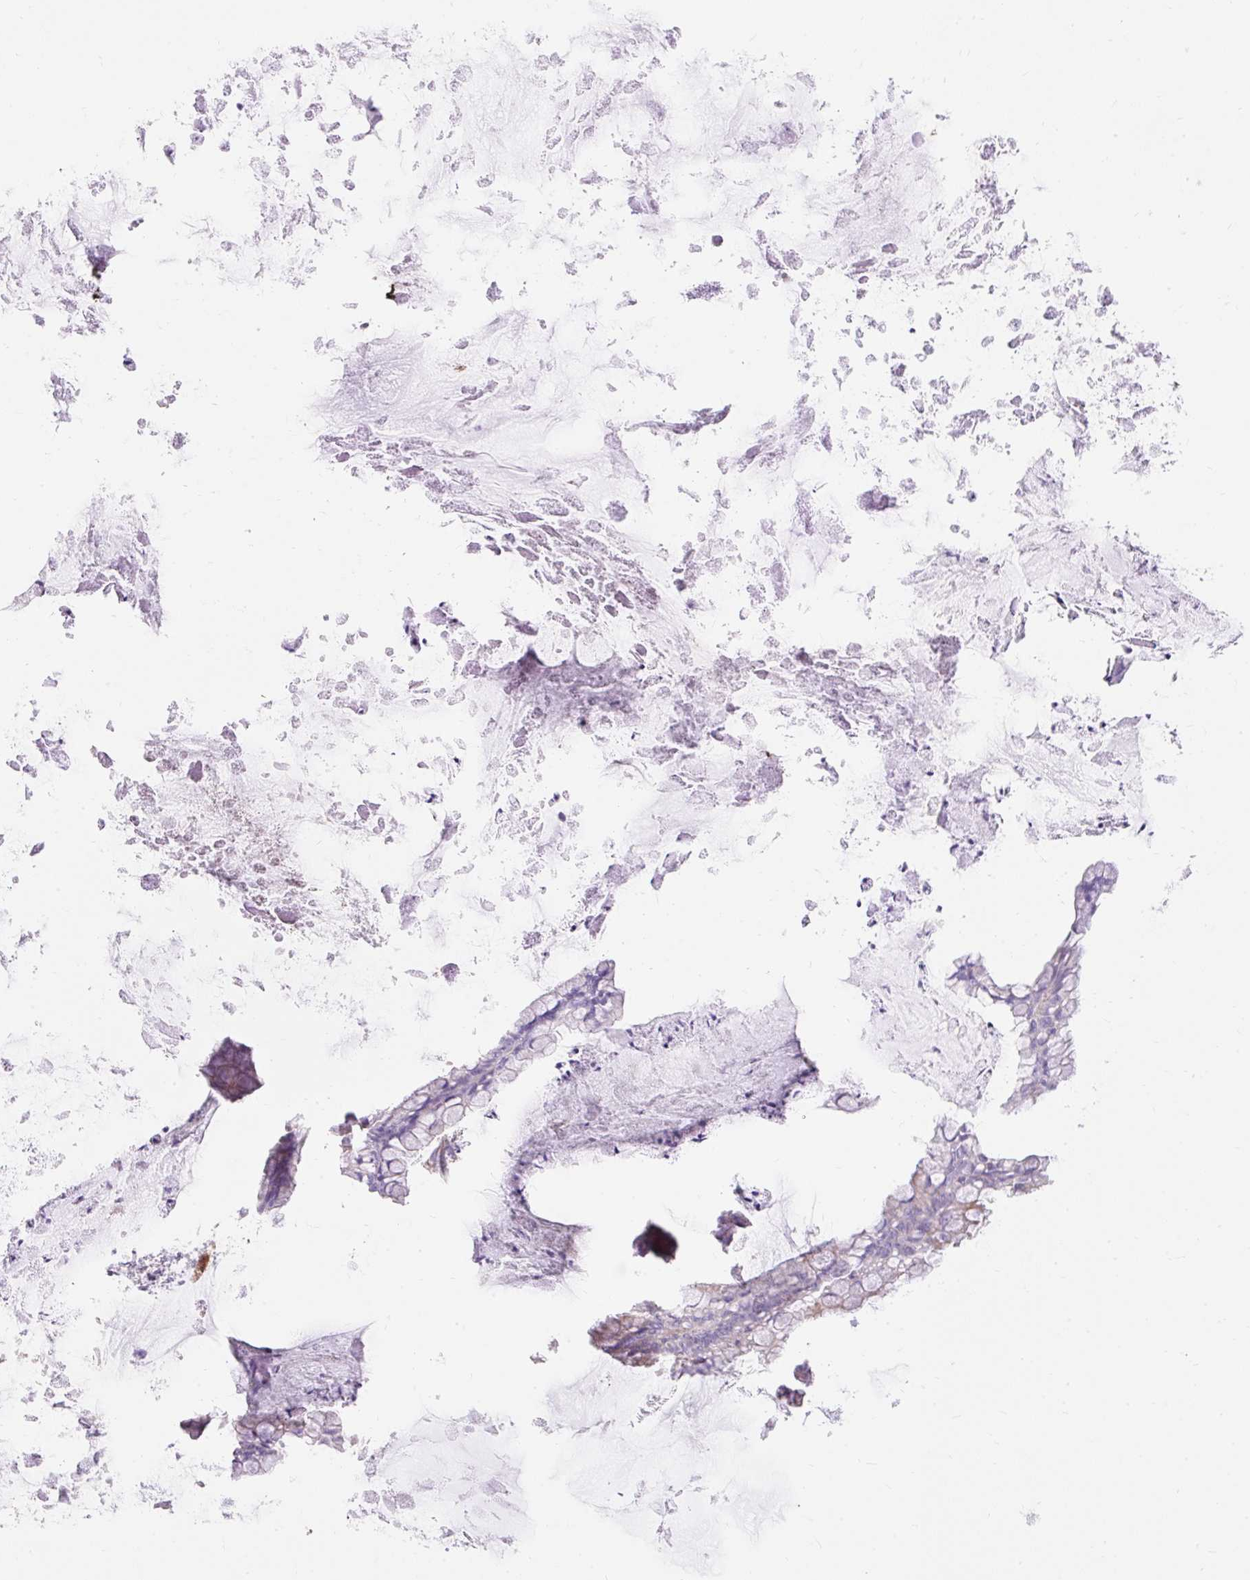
{"staining": {"intensity": "weak", "quantity": "25%-75%", "location": "cytoplasmic/membranous"}, "tissue": "ovarian cancer", "cell_type": "Tumor cells", "image_type": "cancer", "snomed": [{"axis": "morphology", "description": "Cystadenocarcinoma, mucinous, NOS"}, {"axis": "topography", "description": "Ovary"}], "caption": "Mucinous cystadenocarcinoma (ovarian) stained for a protein shows weak cytoplasmic/membranous positivity in tumor cells.", "gene": "PMAIP1", "patient": {"sex": "female", "age": 35}}